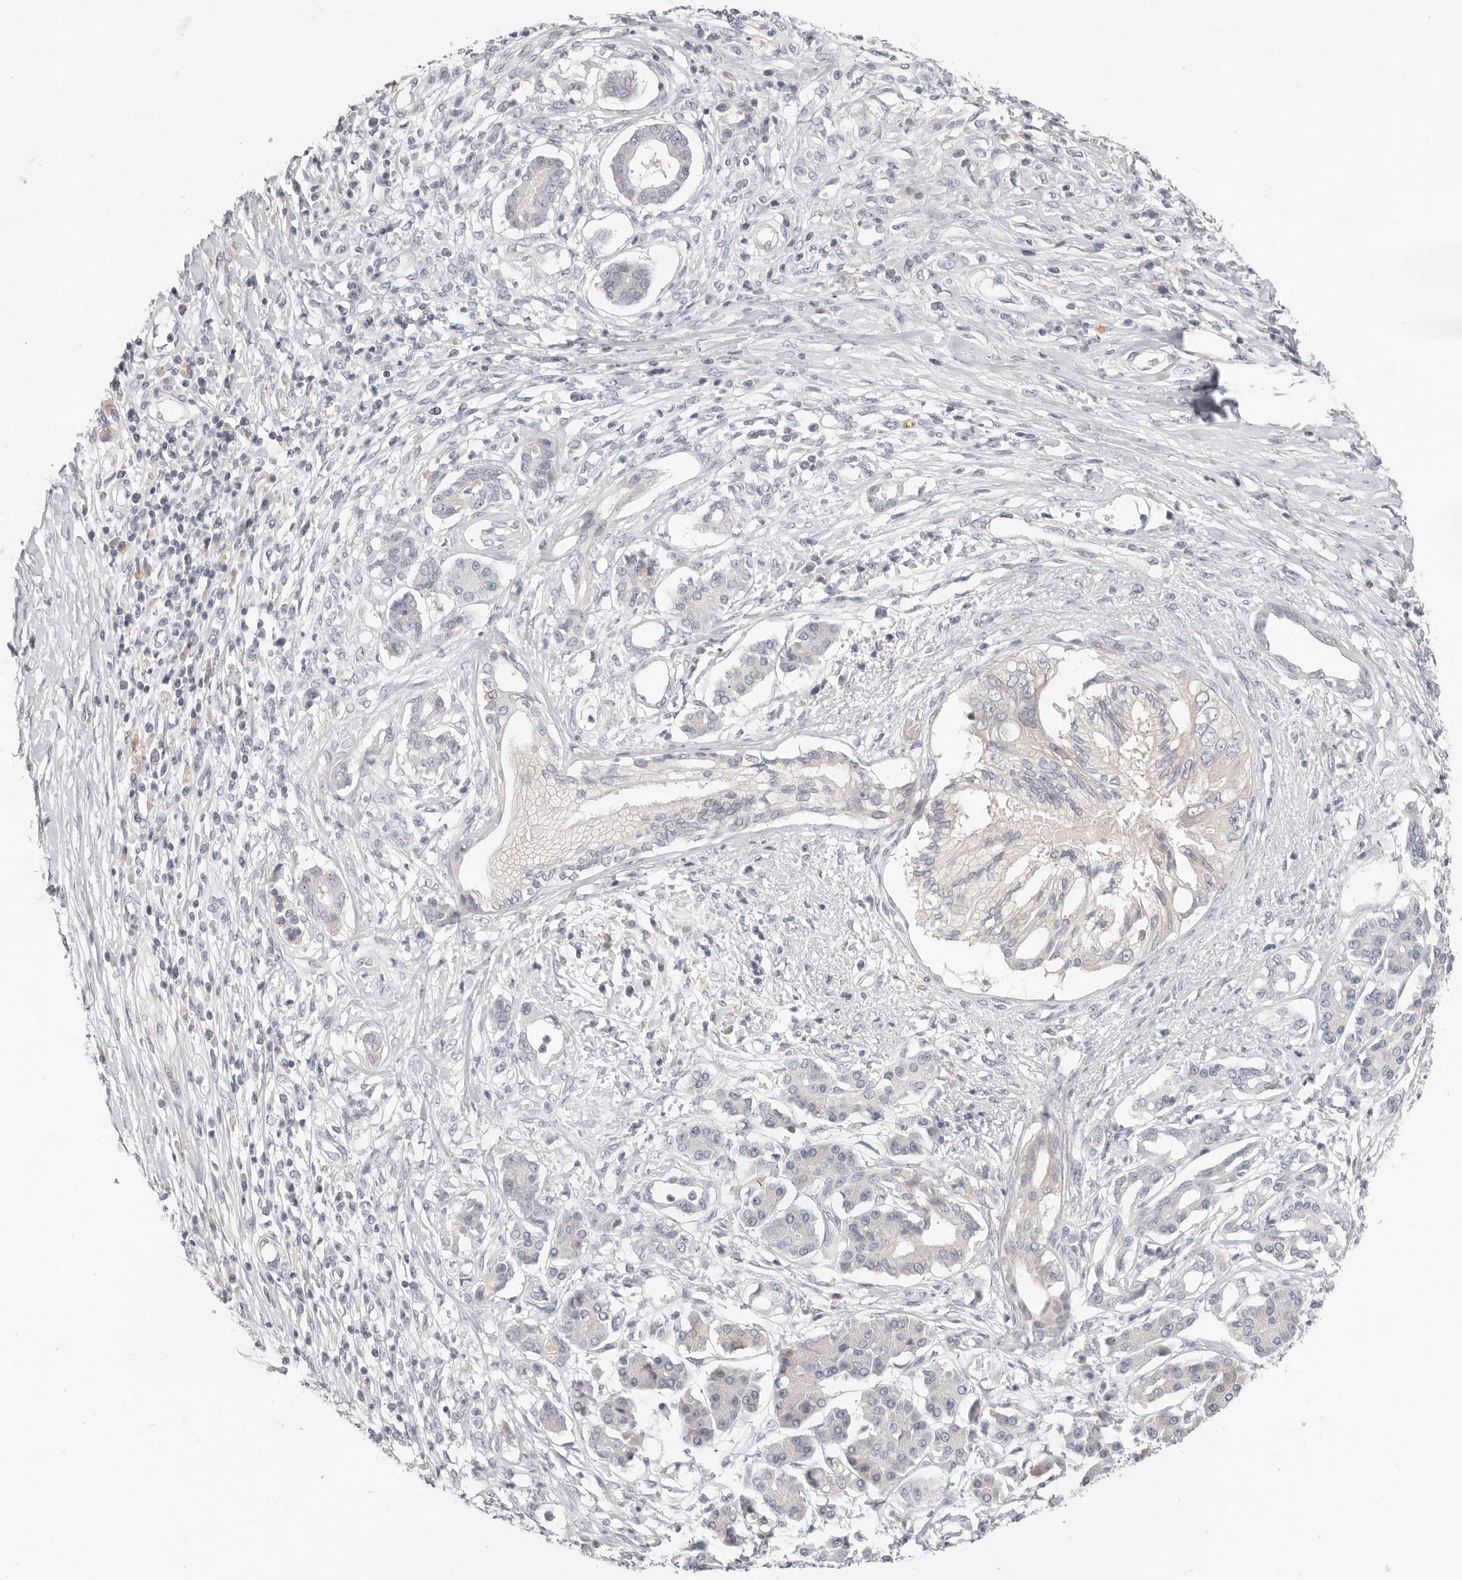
{"staining": {"intensity": "negative", "quantity": "none", "location": "none"}, "tissue": "pancreatic cancer", "cell_type": "Tumor cells", "image_type": "cancer", "snomed": [{"axis": "morphology", "description": "Adenocarcinoma, NOS"}, {"axis": "topography", "description": "Pancreas"}], "caption": "Immunohistochemistry of human pancreatic cancer (adenocarcinoma) reveals no expression in tumor cells.", "gene": "TMEM63B", "patient": {"sex": "female", "age": 56}}